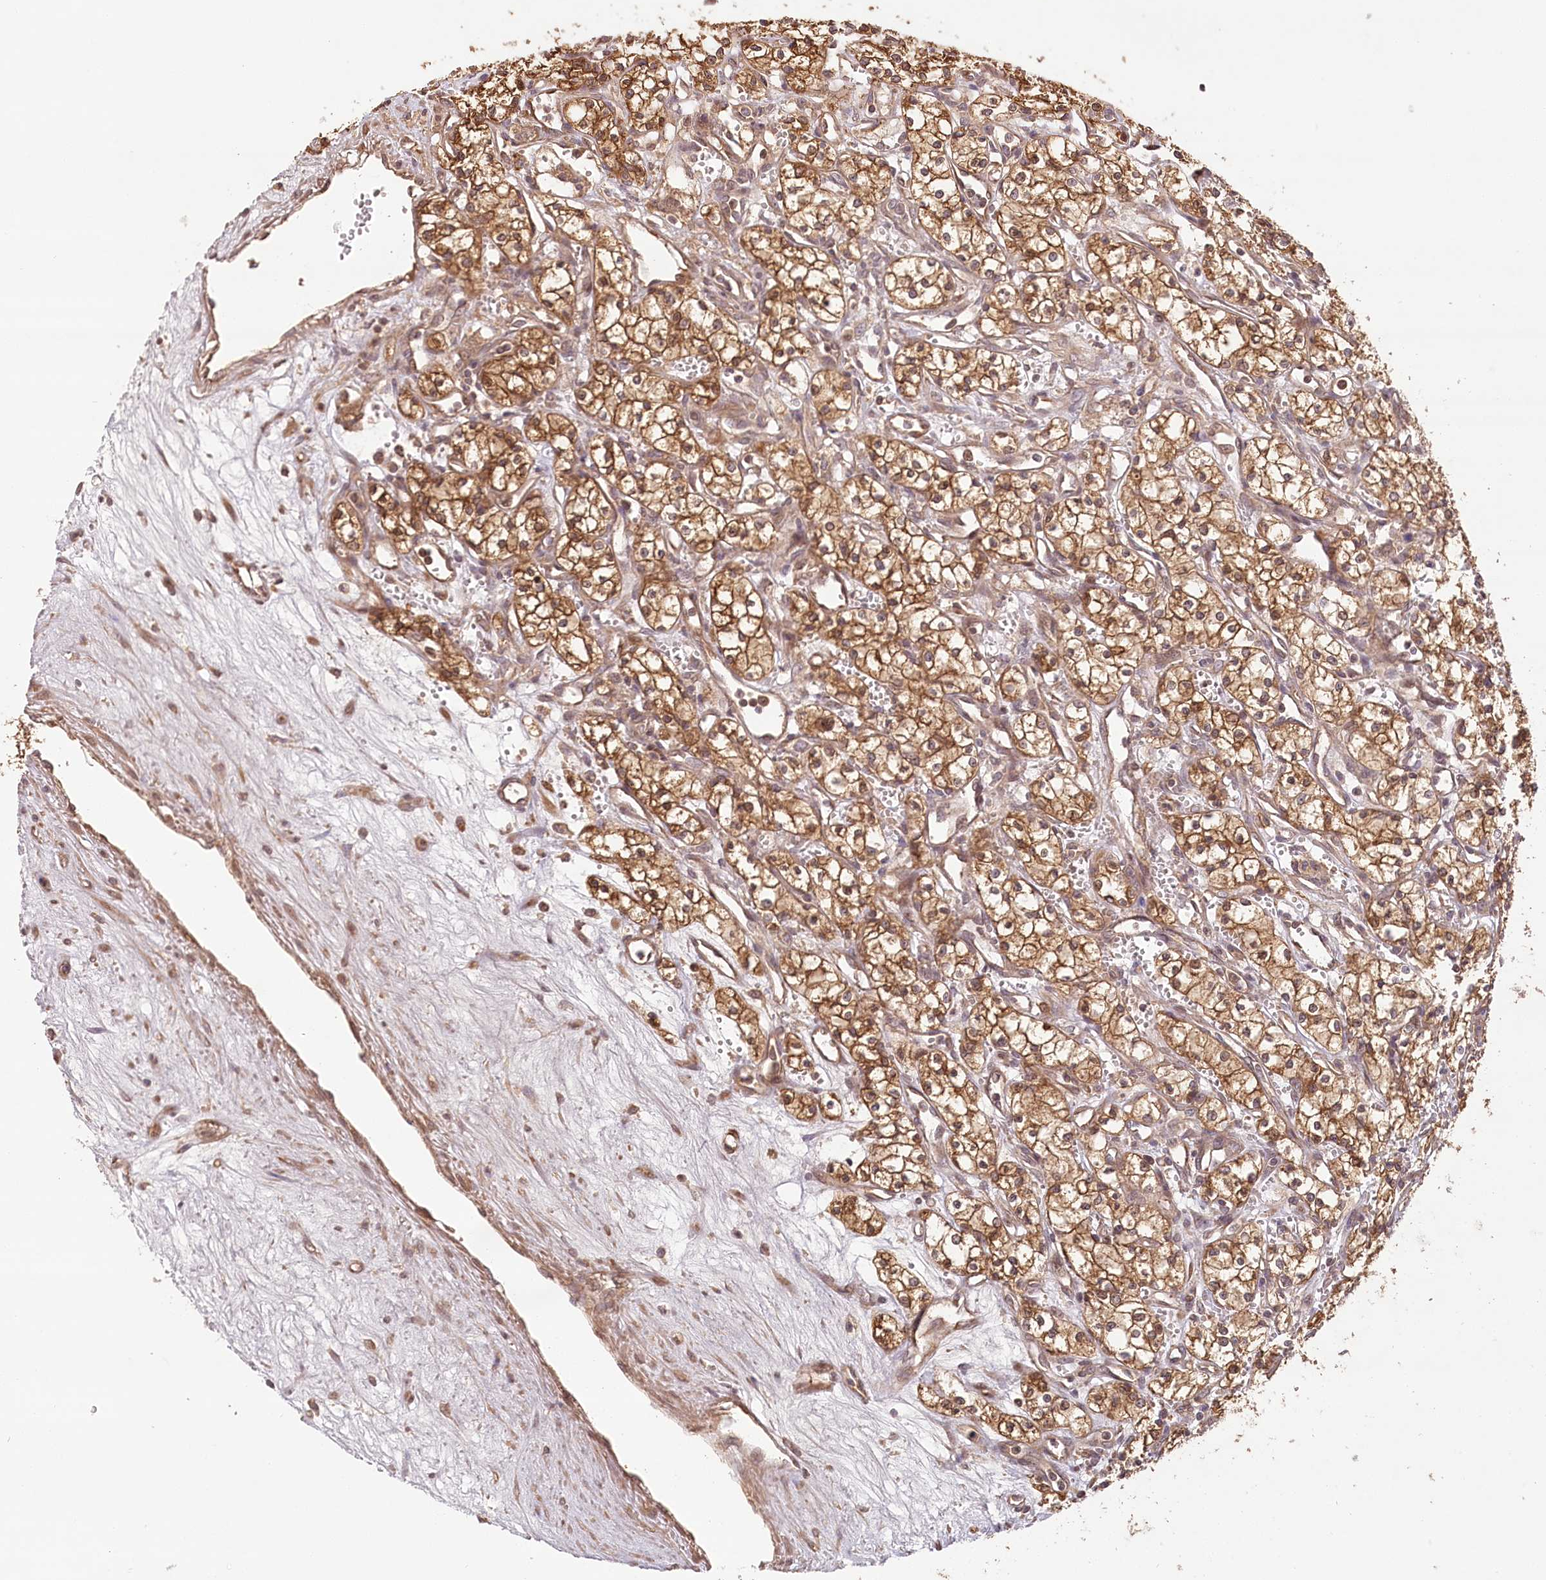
{"staining": {"intensity": "strong", "quantity": ">75%", "location": "cytoplasmic/membranous"}, "tissue": "renal cancer", "cell_type": "Tumor cells", "image_type": "cancer", "snomed": [{"axis": "morphology", "description": "Adenocarcinoma, NOS"}, {"axis": "topography", "description": "Kidney"}], "caption": "IHC histopathology image of renal adenocarcinoma stained for a protein (brown), which shows high levels of strong cytoplasmic/membranous staining in about >75% of tumor cells.", "gene": "LSS", "patient": {"sex": "male", "age": 59}}